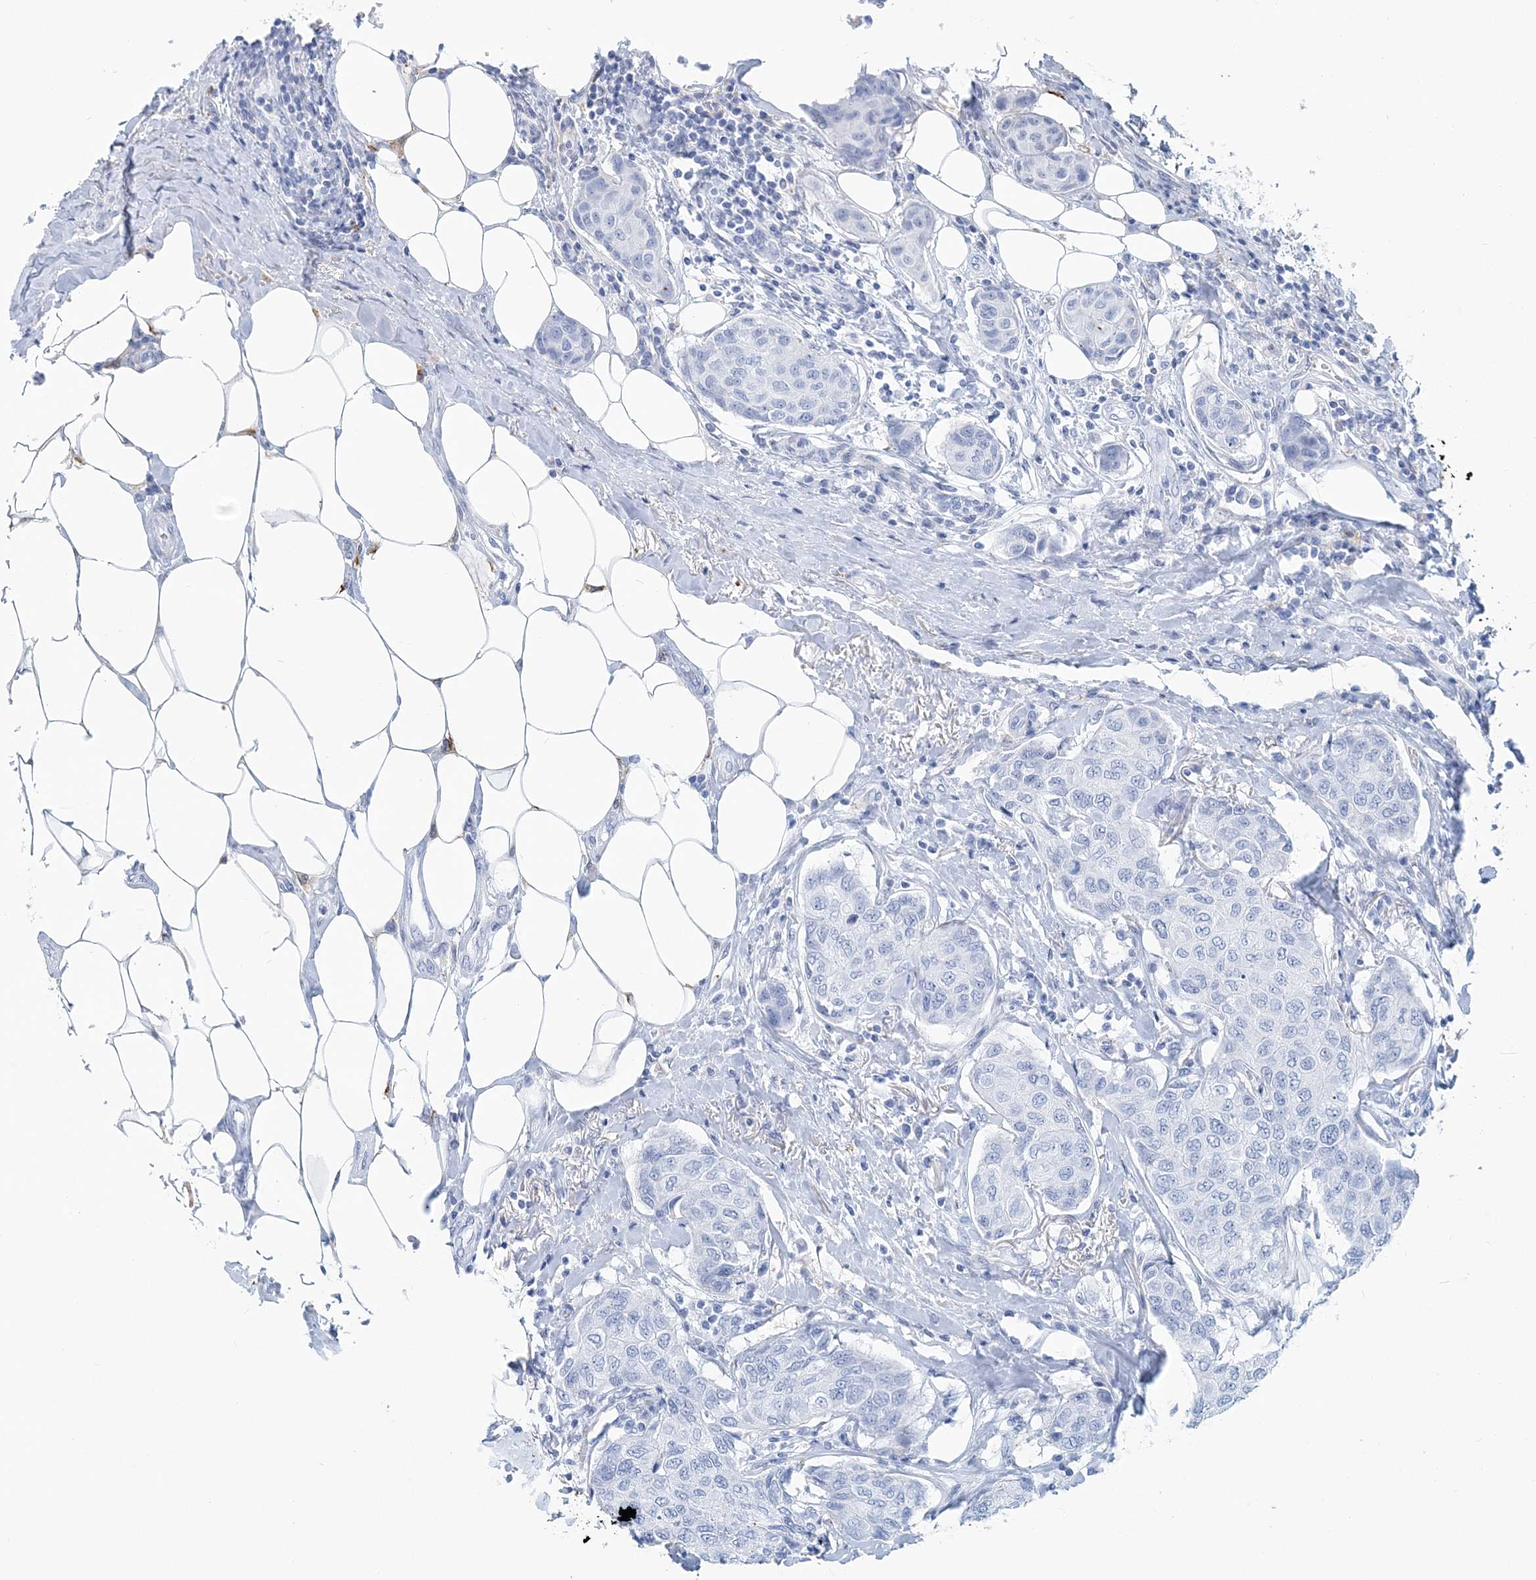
{"staining": {"intensity": "negative", "quantity": "none", "location": "none"}, "tissue": "breast cancer", "cell_type": "Tumor cells", "image_type": "cancer", "snomed": [{"axis": "morphology", "description": "Duct carcinoma"}, {"axis": "topography", "description": "Breast"}], "caption": "DAB immunohistochemical staining of breast cancer (infiltrating ductal carcinoma) reveals no significant staining in tumor cells.", "gene": "NKX6-1", "patient": {"sex": "female", "age": 80}}